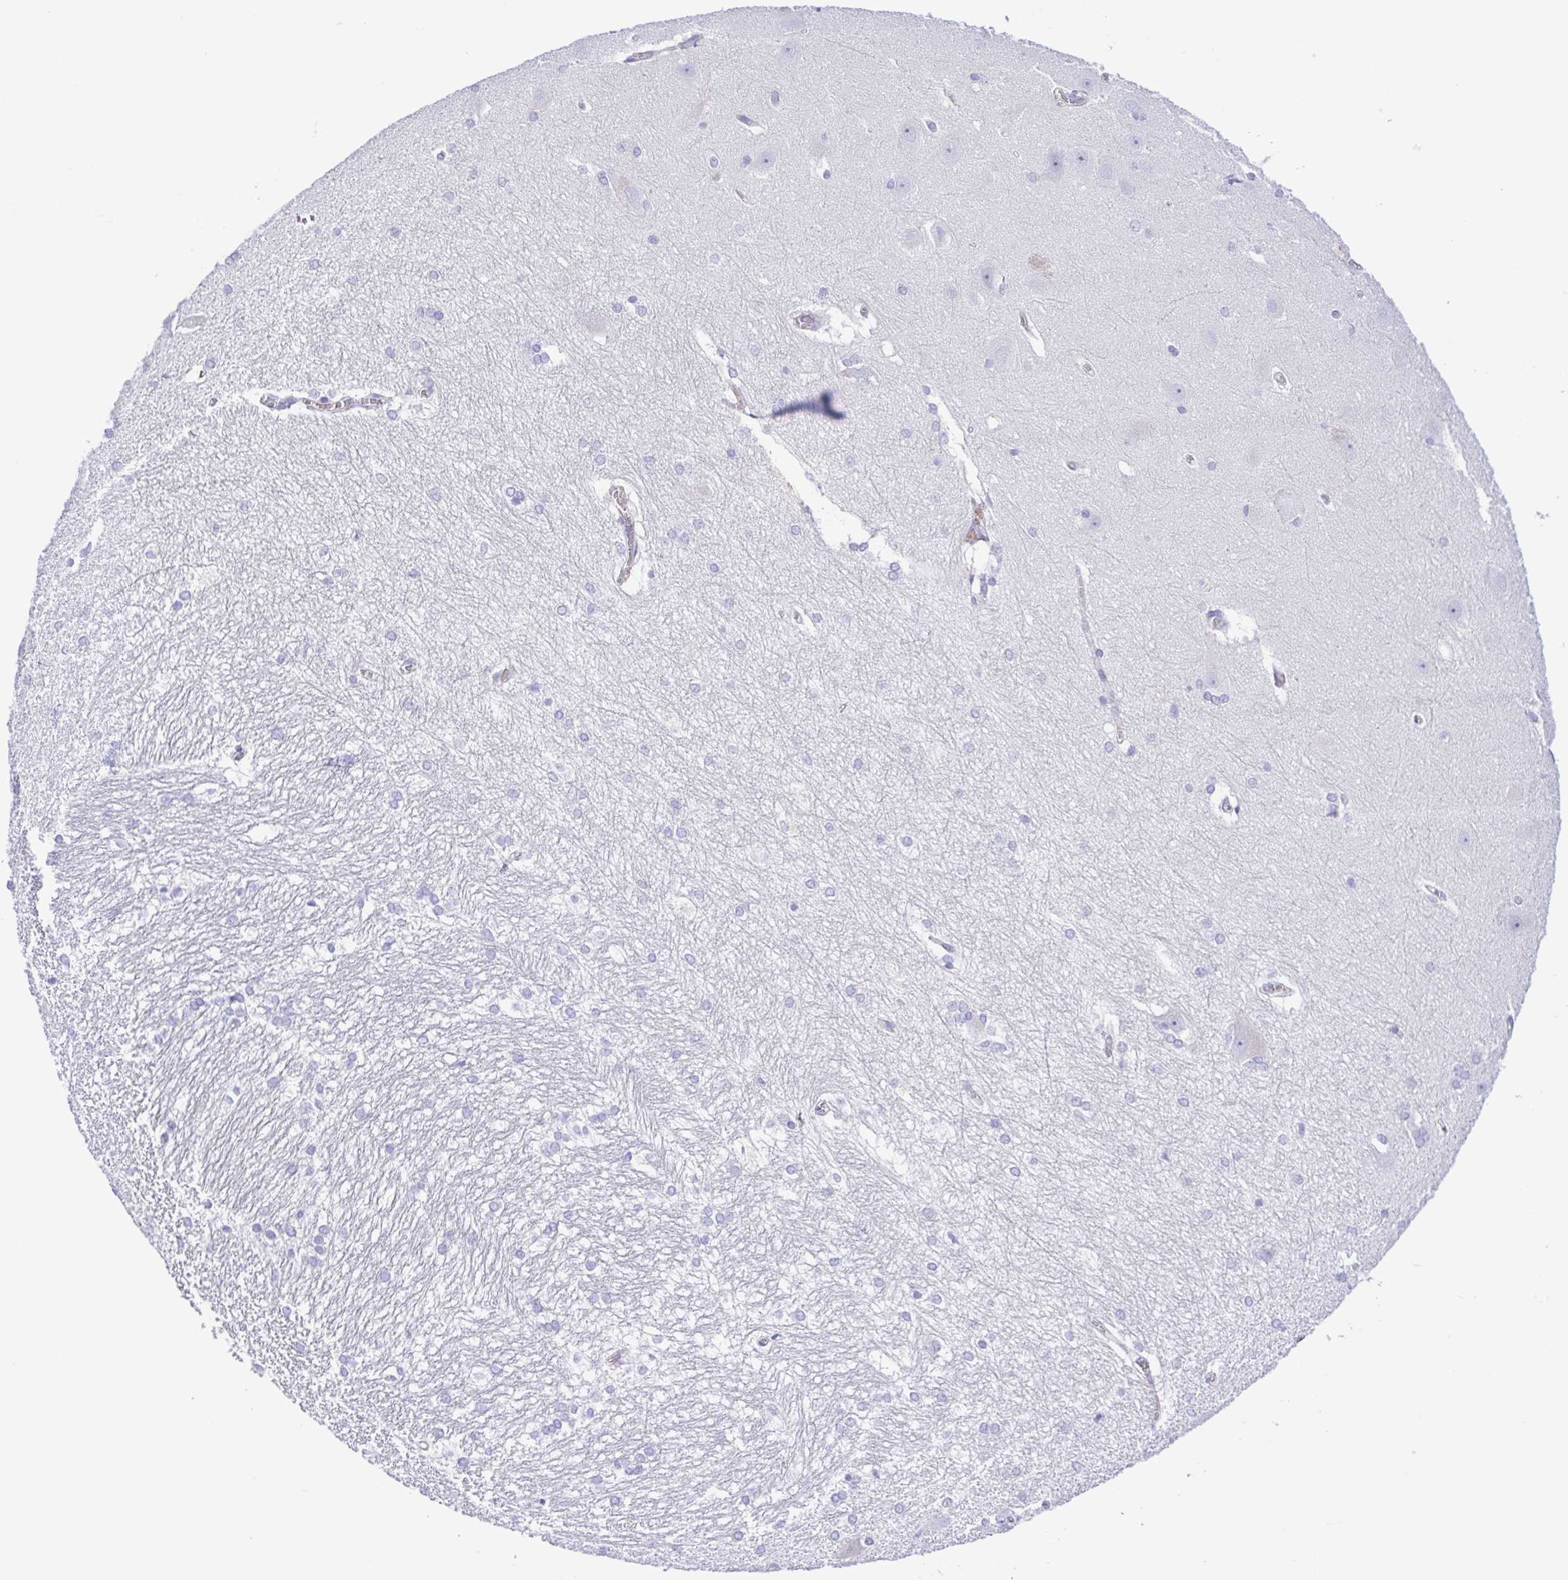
{"staining": {"intensity": "negative", "quantity": "none", "location": "none"}, "tissue": "hippocampus", "cell_type": "Glial cells", "image_type": "normal", "snomed": [{"axis": "morphology", "description": "Normal tissue, NOS"}, {"axis": "topography", "description": "Cerebral cortex"}, {"axis": "topography", "description": "Hippocampus"}], "caption": "Immunohistochemistry micrograph of benign hippocampus: human hippocampus stained with DAB shows no significant protein expression in glial cells. (Immunohistochemistry (ihc), brightfield microscopy, high magnification).", "gene": "CYP11A1", "patient": {"sex": "female", "age": 19}}